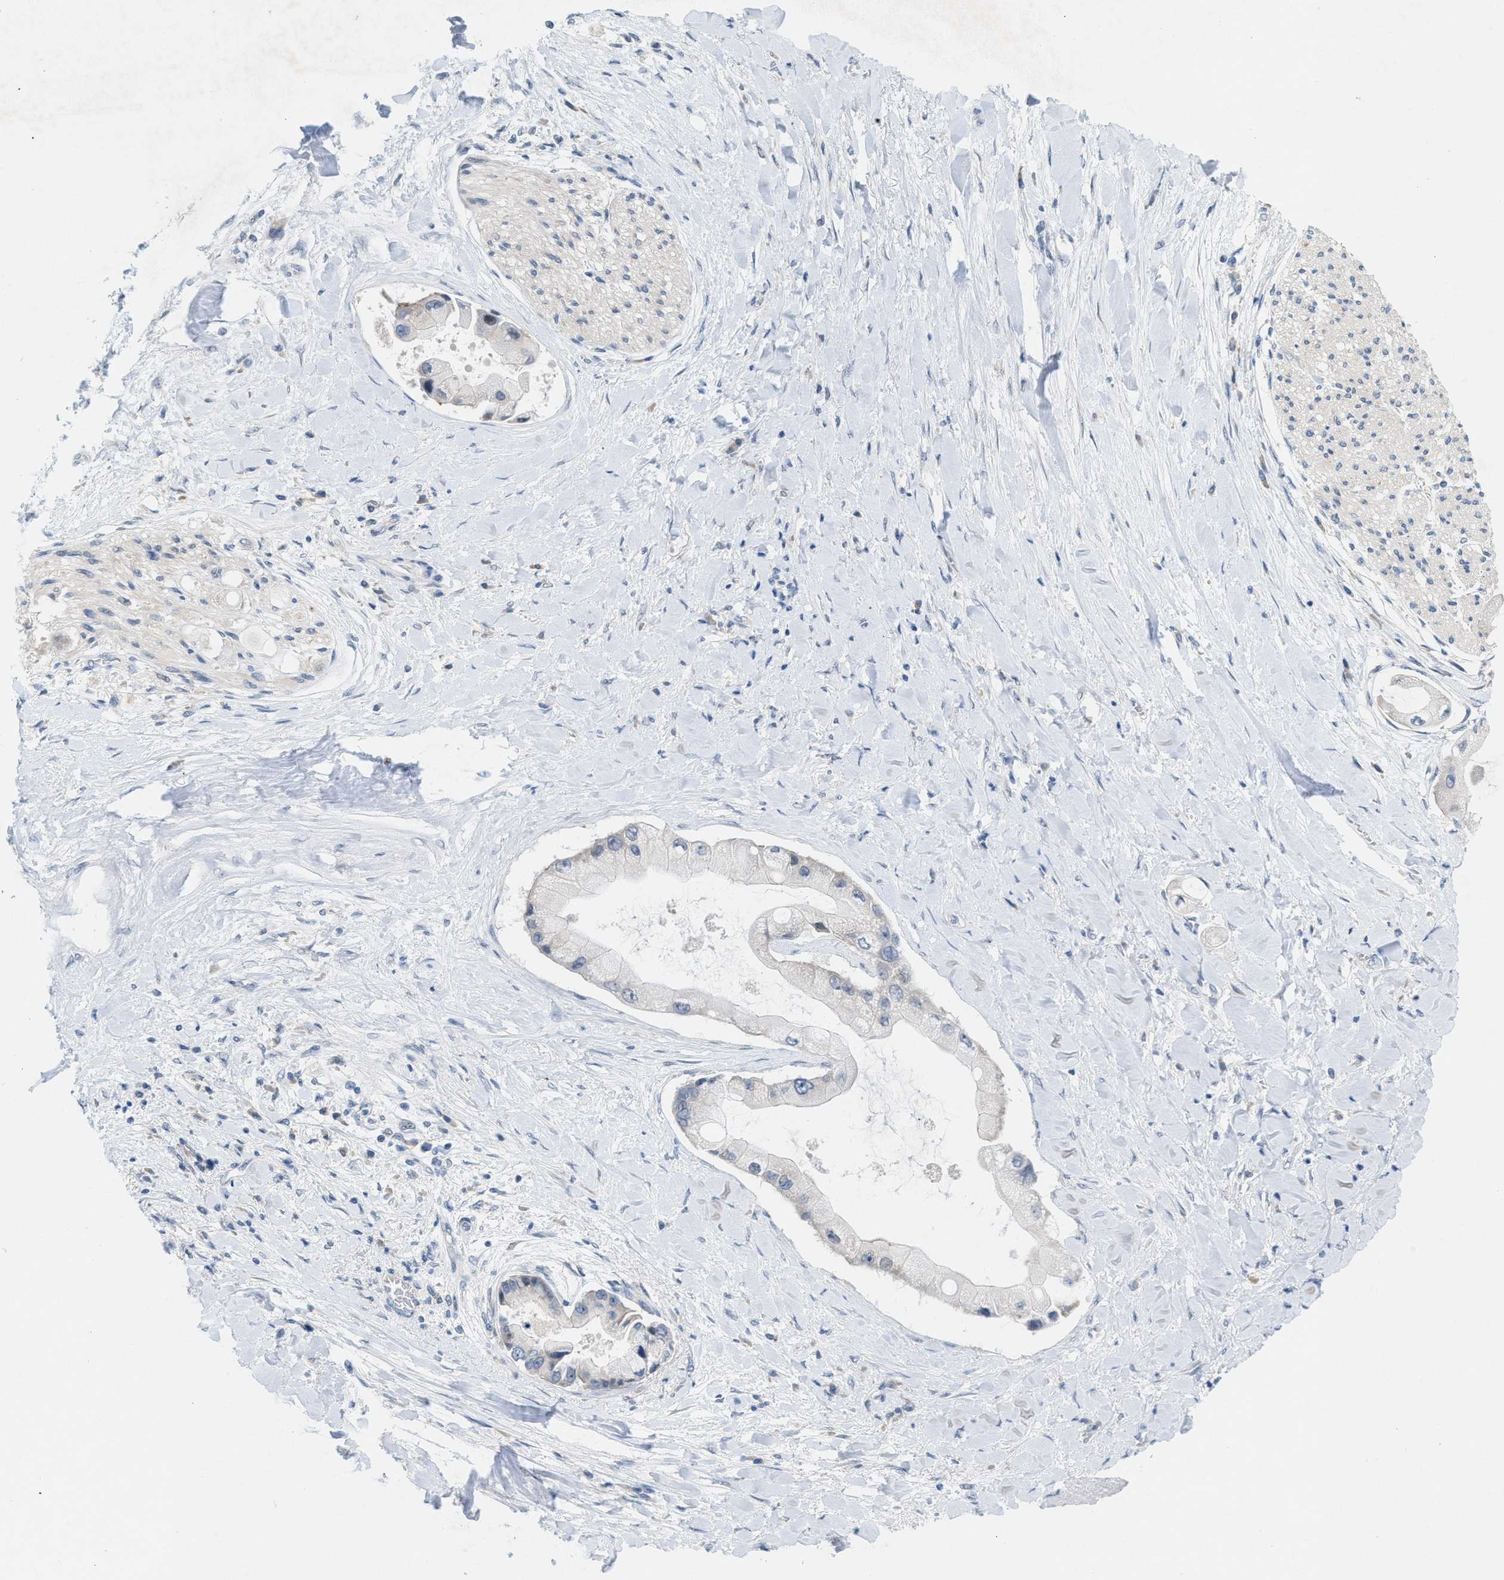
{"staining": {"intensity": "negative", "quantity": "none", "location": "none"}, "tissue": "liver cancer", "cell_type": "Tumor cells", "image_type": "cancer", "snomed": [{"axis": "morphology", "description": "Cholangiocarcinoma"}, {"axis": "topography", "description": "Liver"}], "caption": "An immunohistochemistry (IHC) photomicrograph of liver cholangiocarcinoma is shown. There is no staining in tumor cells of liver cholangiocarcinoma.", "gene": "WIPI2", "patient": {"sex": "male", "age": 50}}